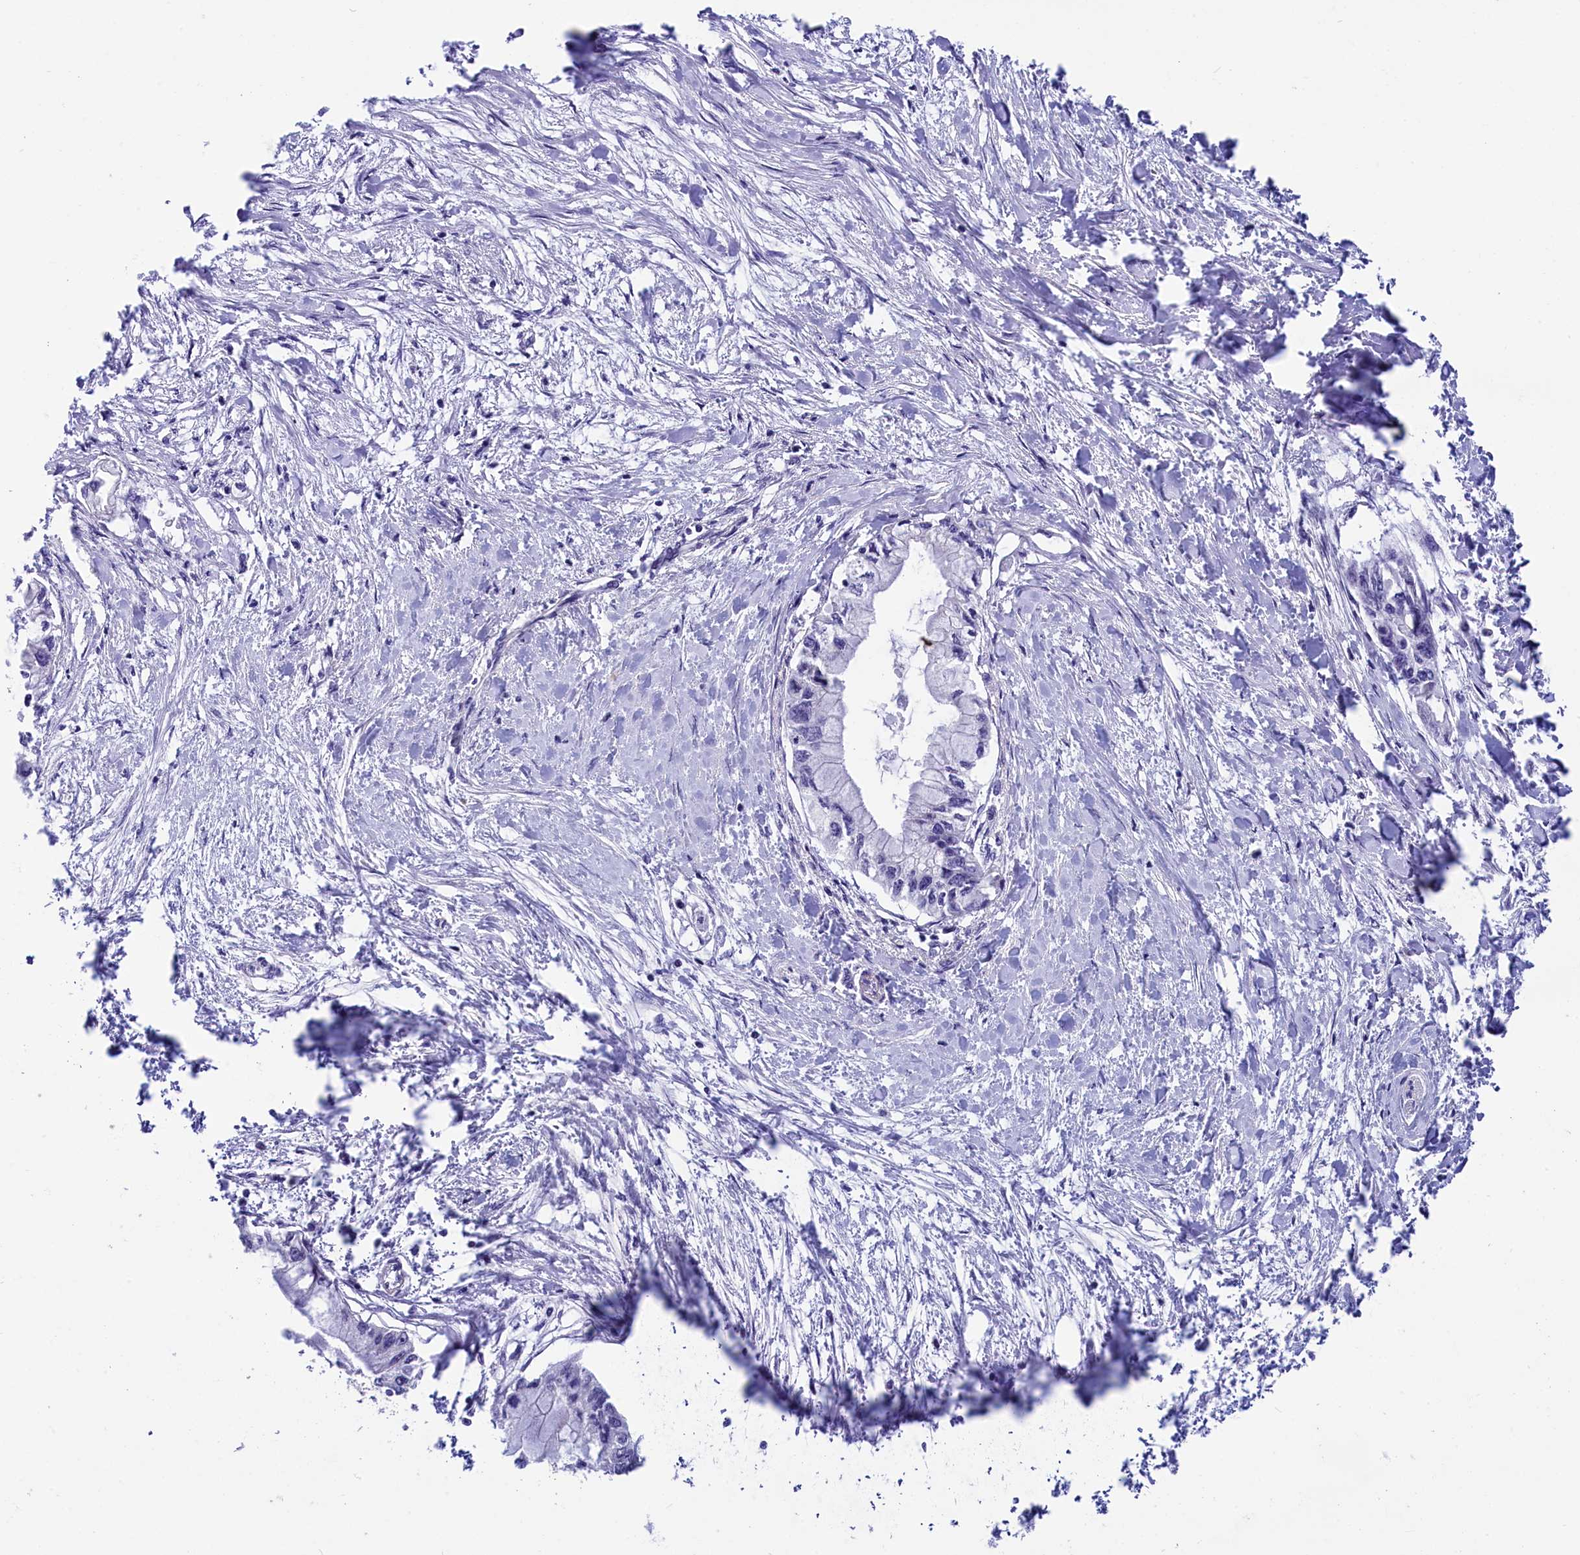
{"staining": {"intensity": "negative", "quantity": "none", "location": "none"}, "tissue": "pancreatic cancer", "cell_type": "Tumor cells", "image_type": "cancer", "snomed": [{"axis": "morphology", "description": "Adenocarcinoma, NOS"}, {"axis": "topography", "description": "Pancreas"}], "caption": "A photomicrograph of pancreatic cancer stained for a protein displays no brown staining in tumor cells.", "gene": "SLC39A6", "patient": {"sex": "male", "age": 48}}